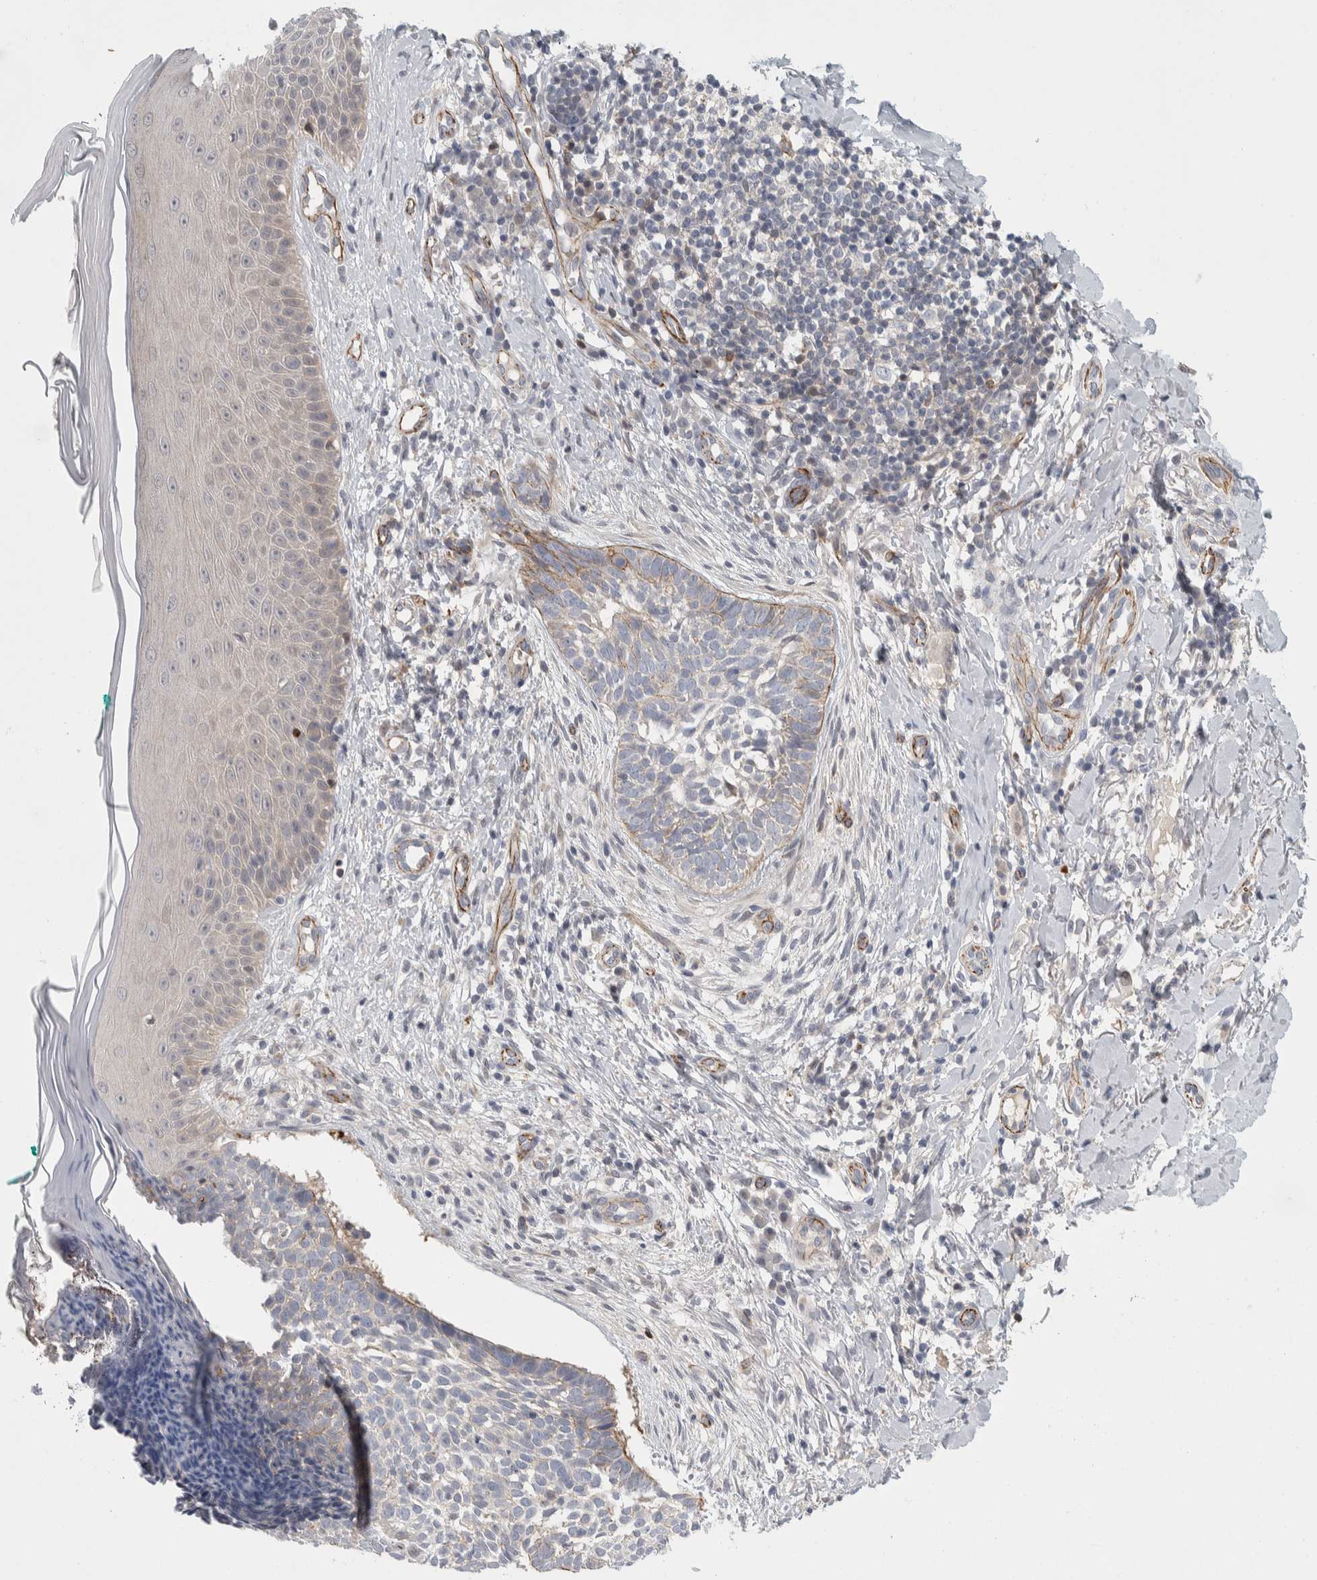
{"staining": {"intensity": "moderate", "quantity": "25%-75%", "location": "cytoplasmic/membranous"}, "tissue": "skin cancer", "cell_type": "Tumor cells", "image_type": "cancer", "snomed": [{"axis": "morphology", "description": "Normal tissue, NOS"}, {"axis": "morphology", "description": "Basal cell carcinoma"}, {"axis": "topography", "description": "Skin"}], "caption": "This is an image of immunohistochemistry staining of basal cell carcinoma (skin), which shows moderate staining in the cytoplasmic/membranous of tumor cells.", "gene": "ZNF862", "patient": {"sex": "male", "age": 67}}